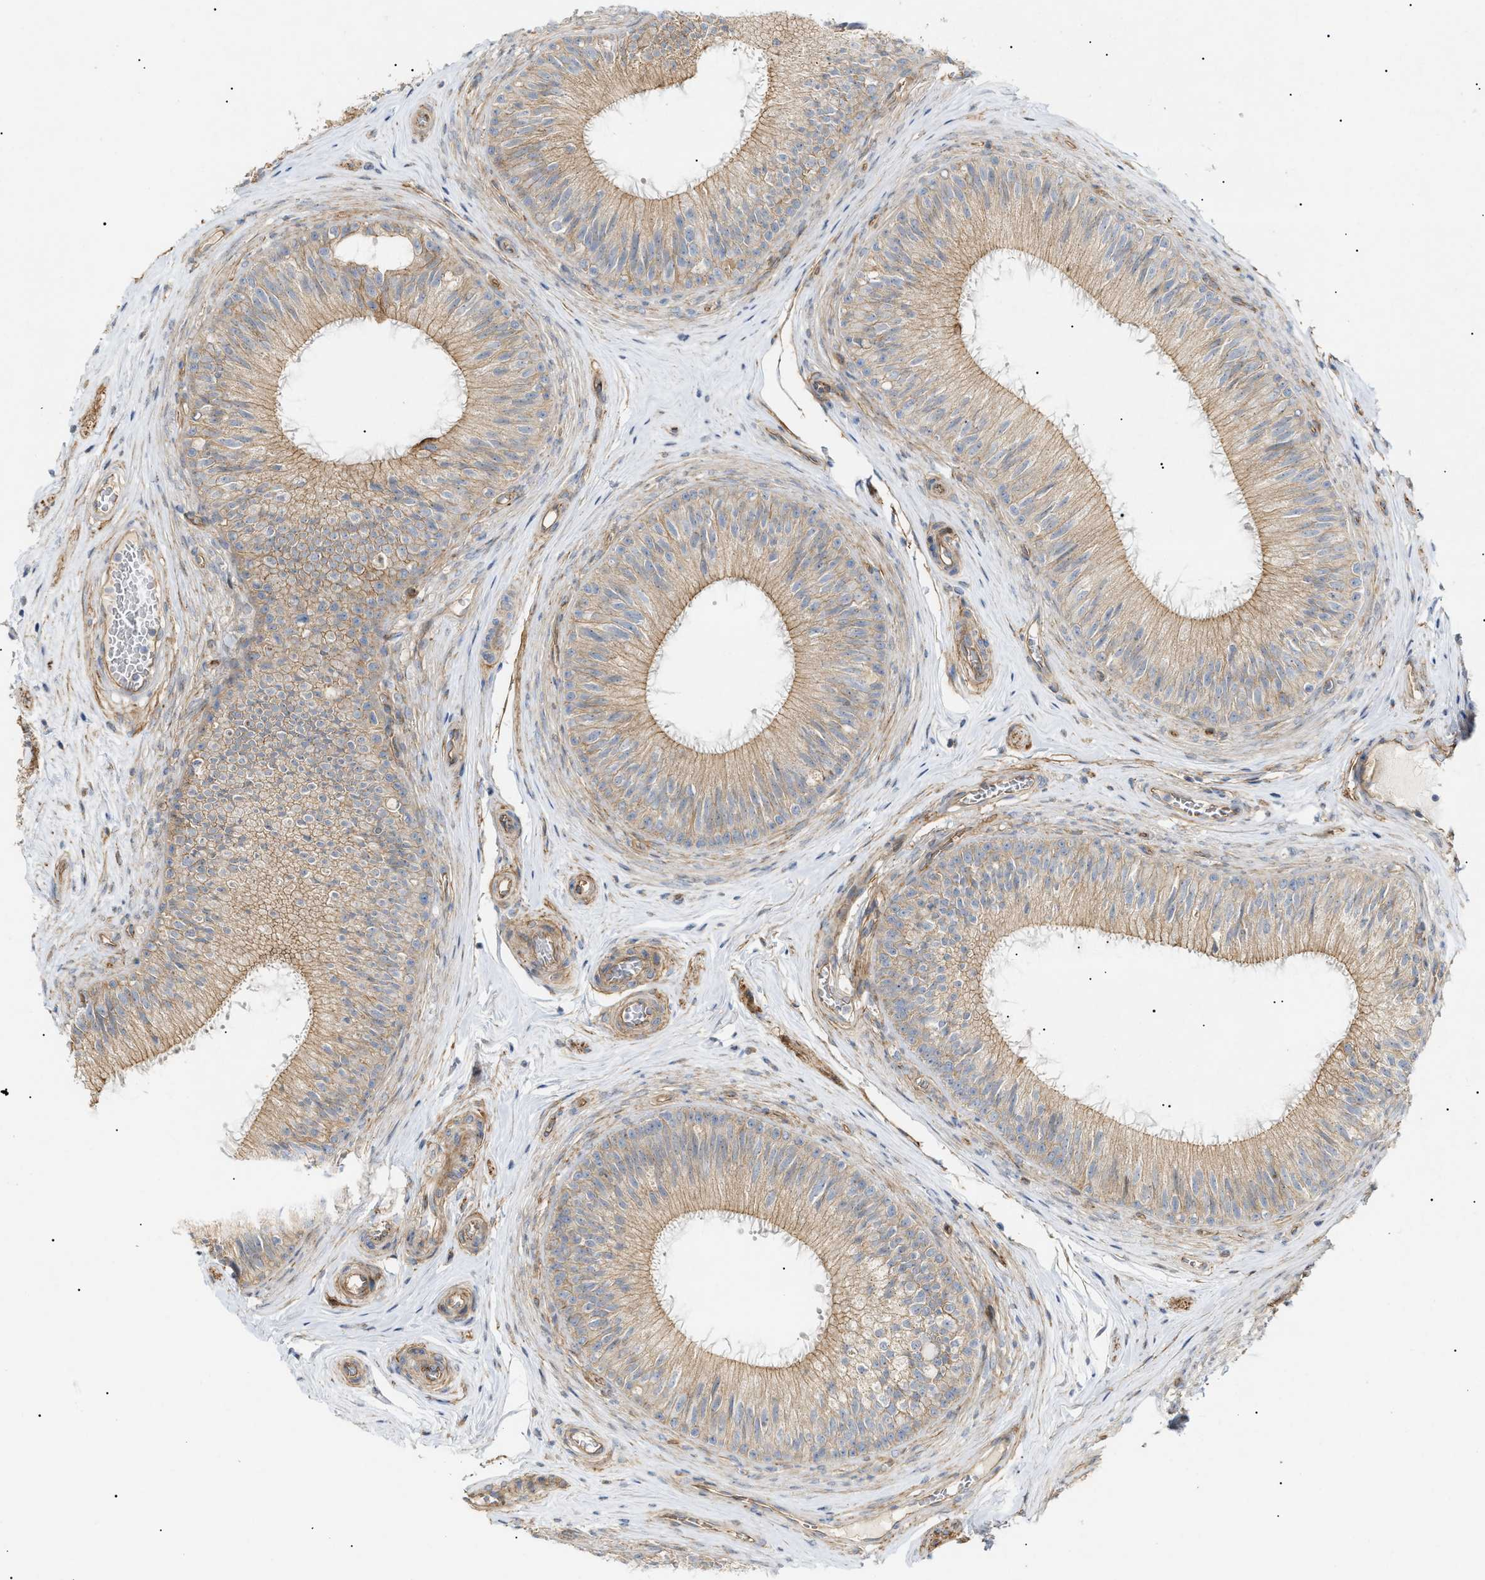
{"staining": {"intensity": "moderate", "quantity": ">75%", "location": "cytoplasmic/membranous"}, "tissue": "epididymis", "cell_type": "Glandular cells", "image_type": "normal", "snomed": [{"axis": "morphology", "description": "Normal tissue, NOS"}, {"axis": "topography", "description": "Testis"}, {"axis": "topography", "description": "Epididymis"}], "caption": "The image shows immunohistochemical staining of normal epididymis. There is moderate cytoplasmic/membranous positivity is appreciated in approximately >75% of glandular cells.", "gene": "ZFHX2", "patient": {"sex": "male", "age": 36}}